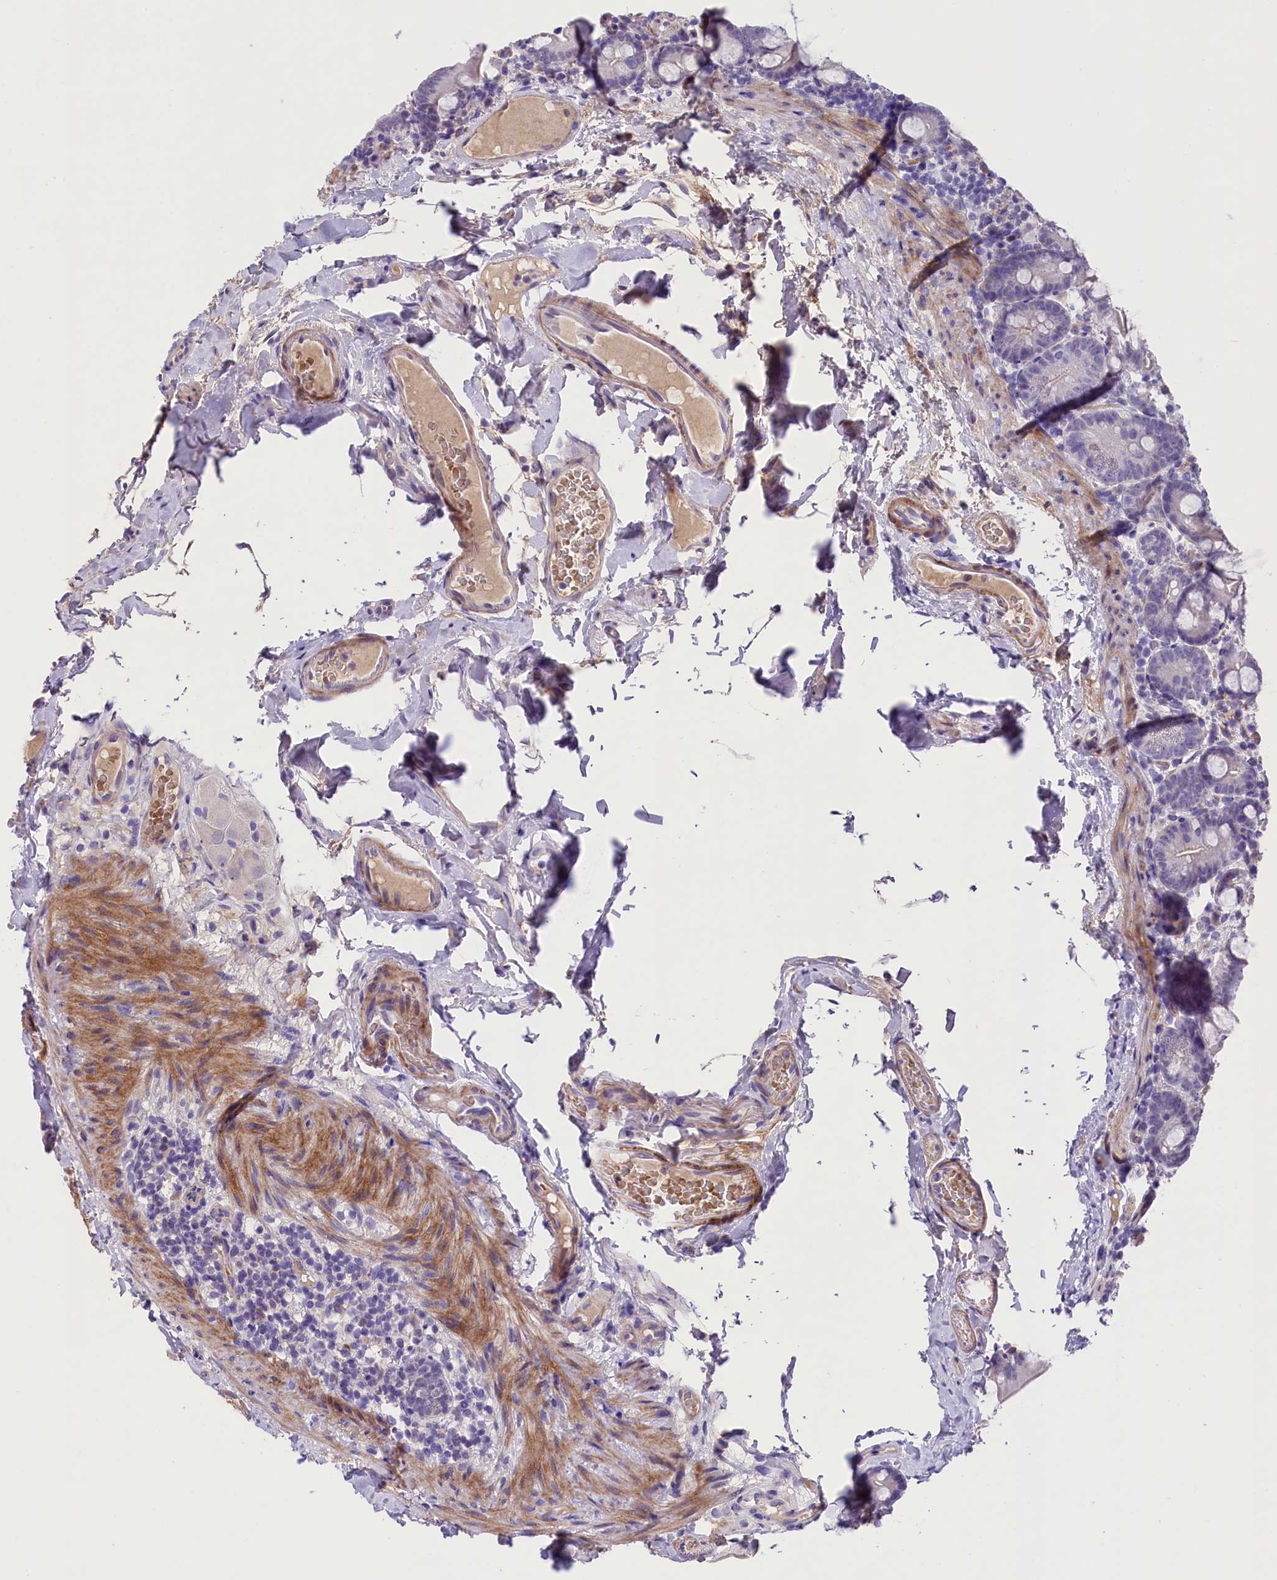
{"staining": {"intensity": "negative", "quantity": "none", "location": "none"}, "tissue": "small intestine", "cell_type": "Glandular cells", "image_type": "normal", "snomed": [{"axis": "morphology", "description": "Normal tissue, NOS"}, {"axis": "topography", "description": "Small intestine"}], "caption": "Protein analysis of unremarkable small intestine exhibits no significant staining in glandular cells.", "gene": "MEX3B", "patient": {"sex": "female", "age": 68}}